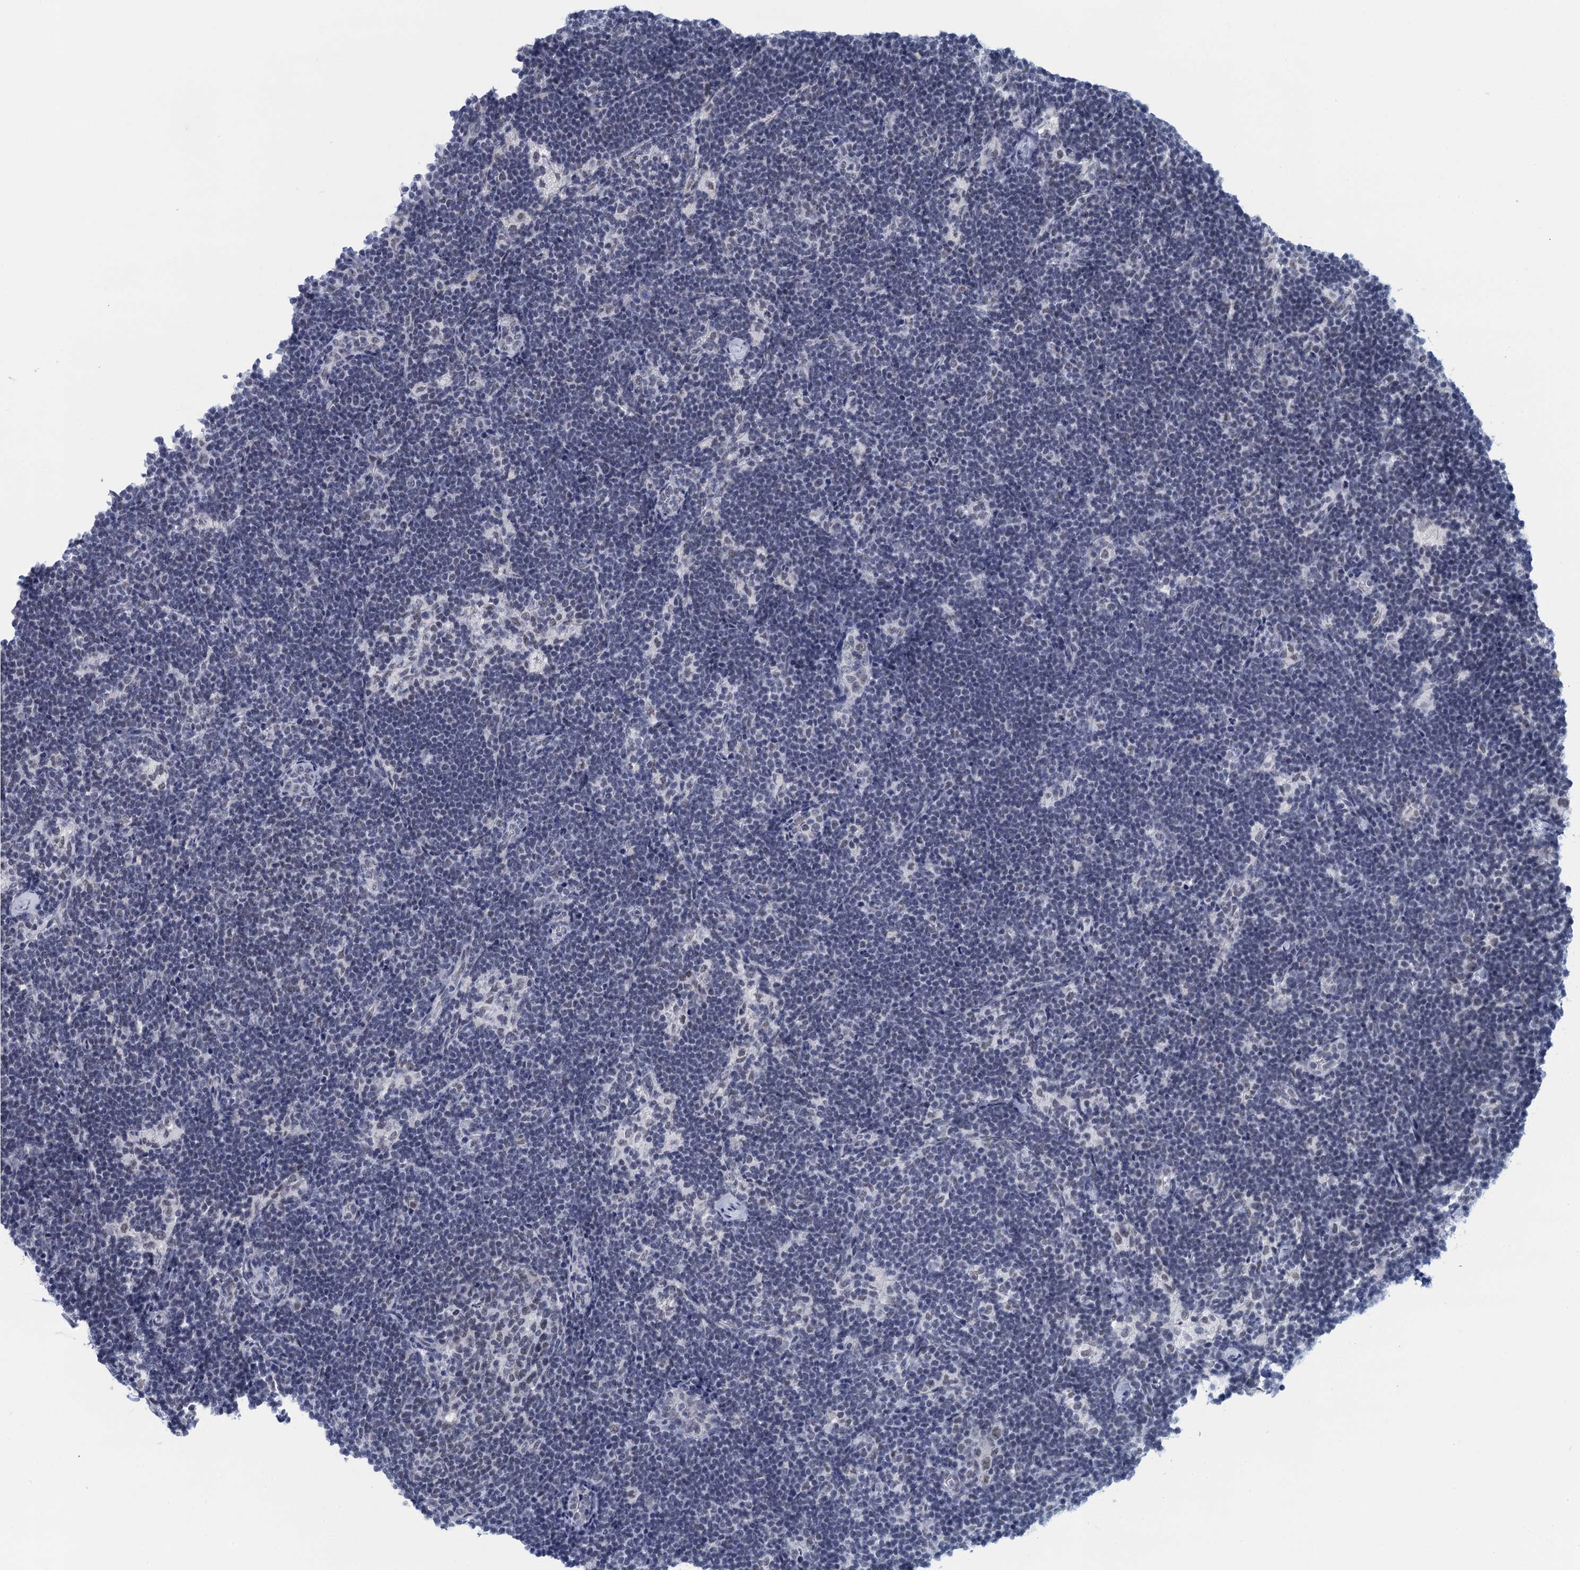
{"staining": {"intensity": "negative", "quantity": "none", "location": "none"}, "tissue": "lymph node", "cell_type": "Germinal center cells", "image_type": "normal", "snomed": [{"axis": "morphology", "description": "Normal tissue, NOS"}, {"axis": "topography", "description": "Lymph node"}], "caption": "Germinal center cells are negative for protein expression in normal human lymph node. (Stains: DAB (3,3'-diaminobenzidine) IHC with hematoxylin counter stain, Microscopy: brightfield microscopy at high magnification).", "gene": "EPS8L1", "patient": {"sex": "female", "age": 22}}